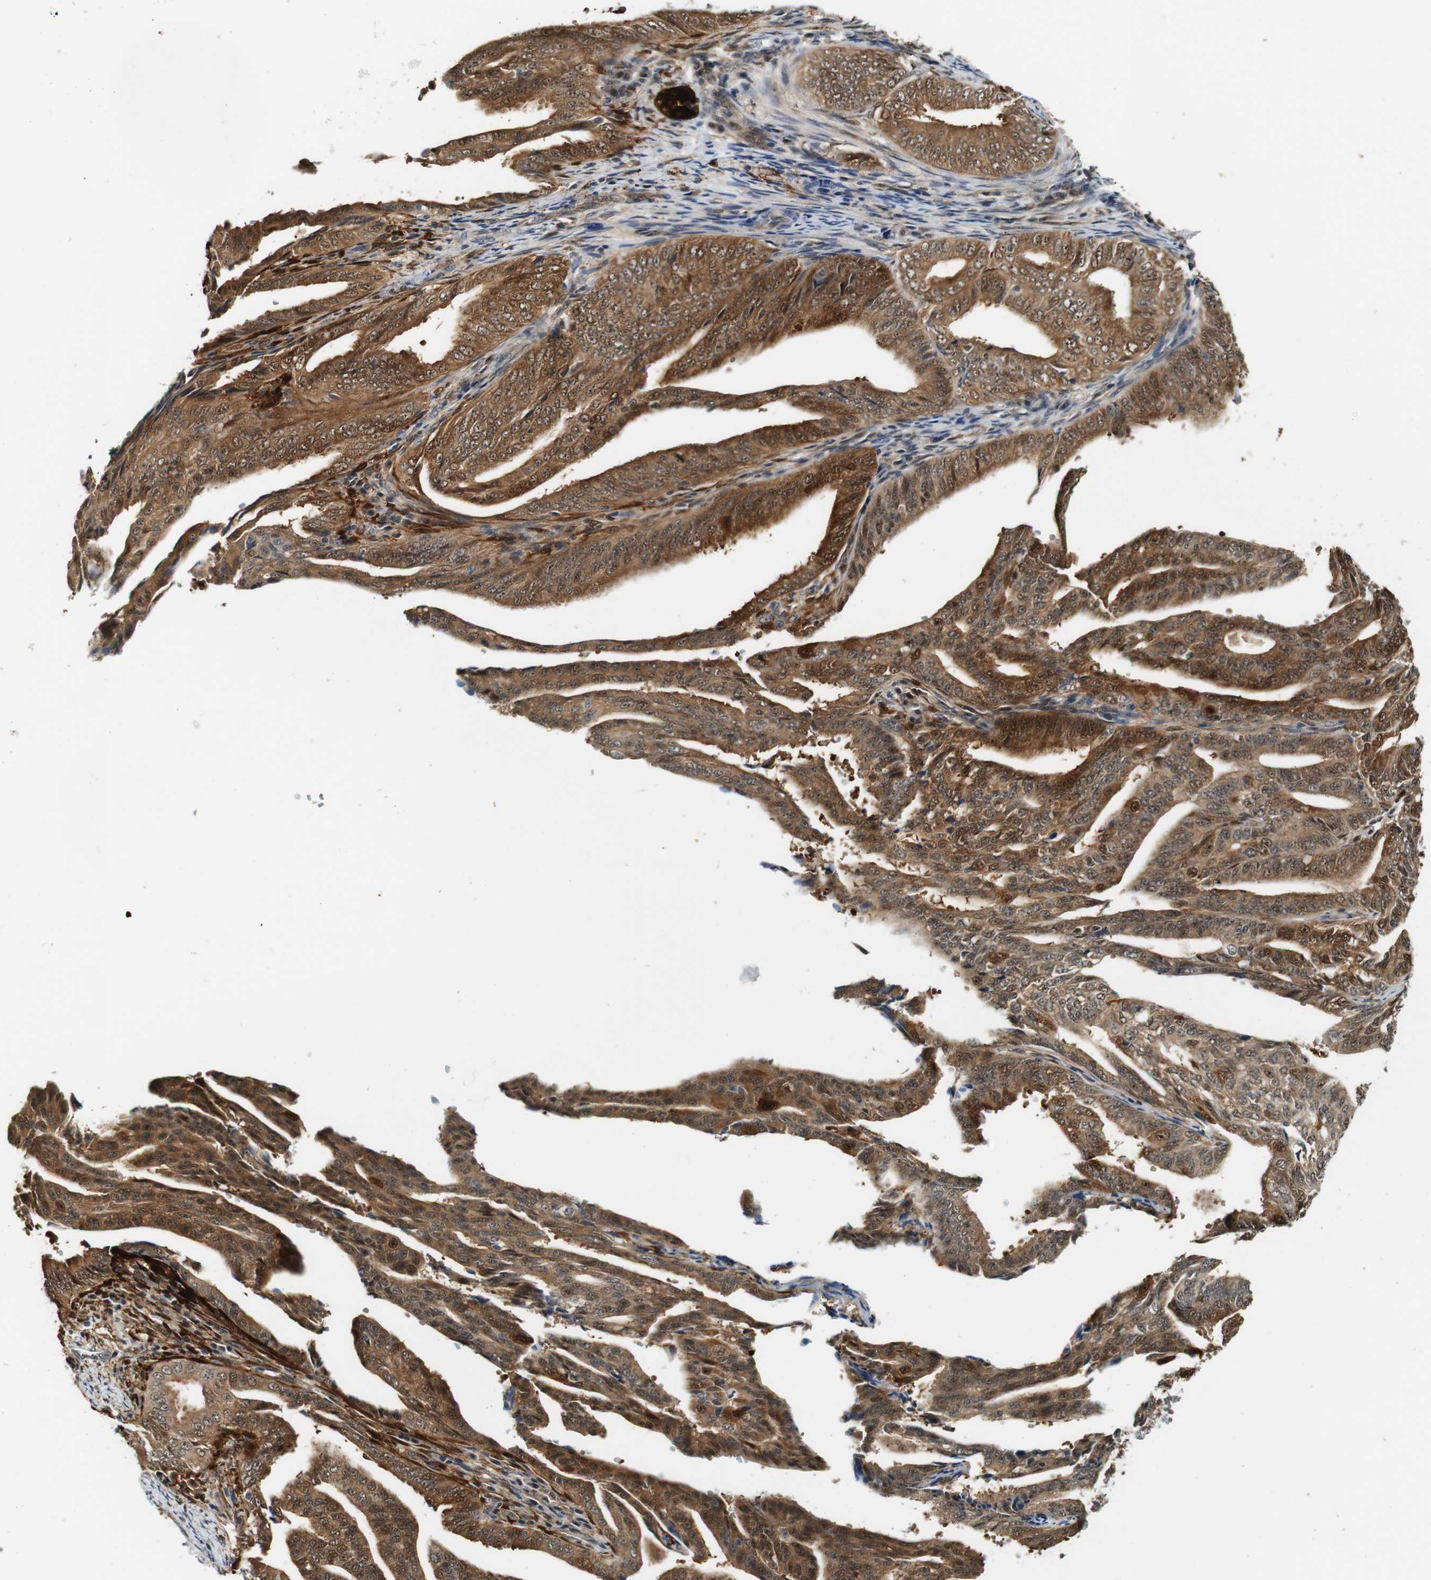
{"staining": {"intensity": "moderate", "quantity": ">75%", "location": "cytoplasmic/membranous,nuclear"}, "tissue": "endometrial cancer", "cell_type": "Tumor cells", "image_type": "cancer", "snomed": [{"axis": "morphology", "description": "Adenocarcinoma, NOS"}, {"axis": "topography", "description": "Endometrium"}], "caption": "IHC of adenocarcinoma (endometrial) exhibits medium levels of moderate cytoplasmic/membranous and nuclear staining in about >75% of tumor cells.", "gene": "LXN", "patient": {"sex": "female", "age": 58}}